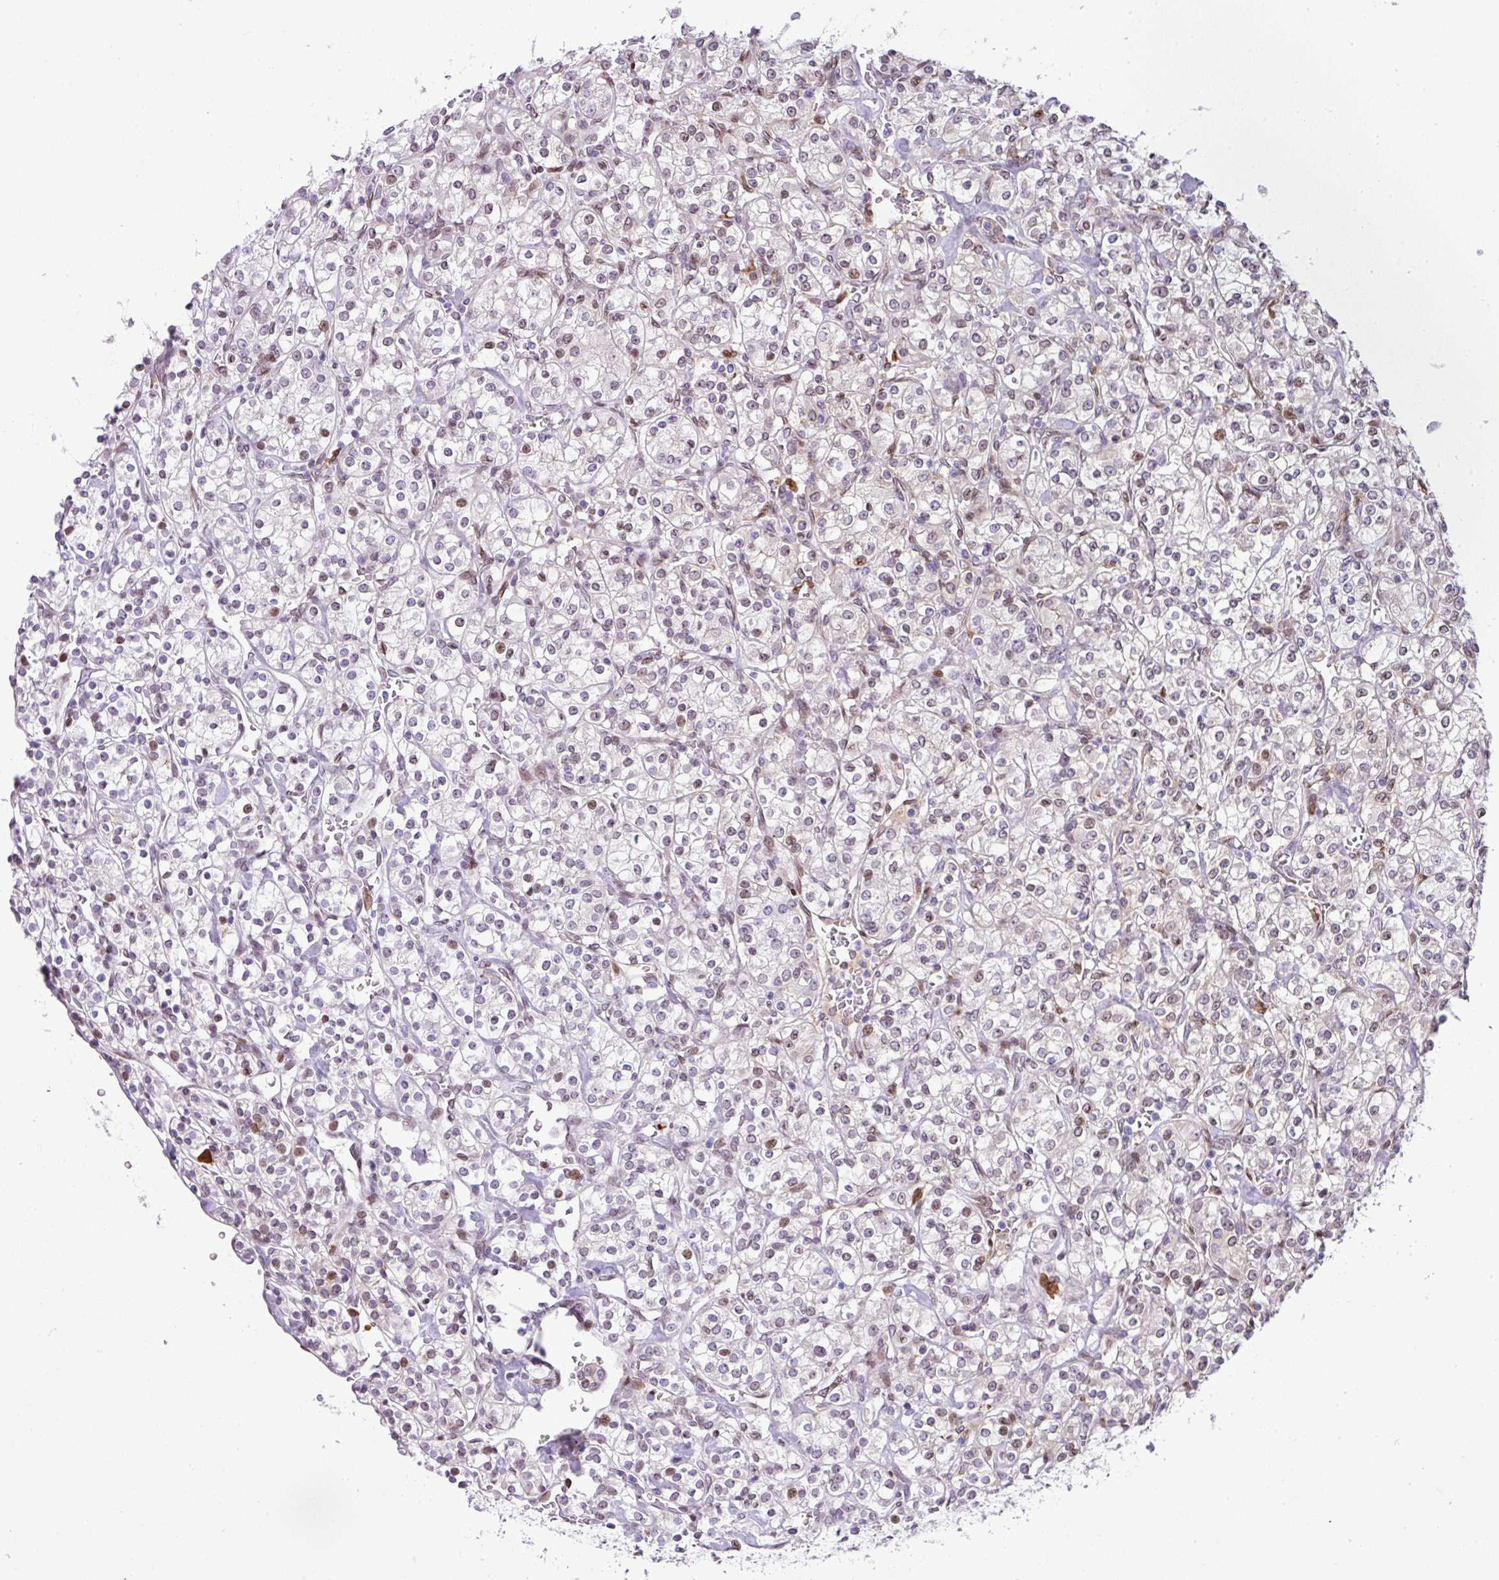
{"staining": {"intensity": "negative", "quantity": "none", "location": "none"}, "tissue": "renal cancer", "cell_type": "Tumor cells", "image_type": "cancer", "snomed": [{"axis": "morphology", "description": "Adenocarcinoma, NOS"}, {"axis": "topography", "description": "Kidney"}], "caption": "Immunohistochemistry (IHC) image of renal adenocarcinoma stained for a protein (brown), which displays no positivity in tumor cells.", "gene": "PLK1", "patient": {"sex": "male", "age": 77}}